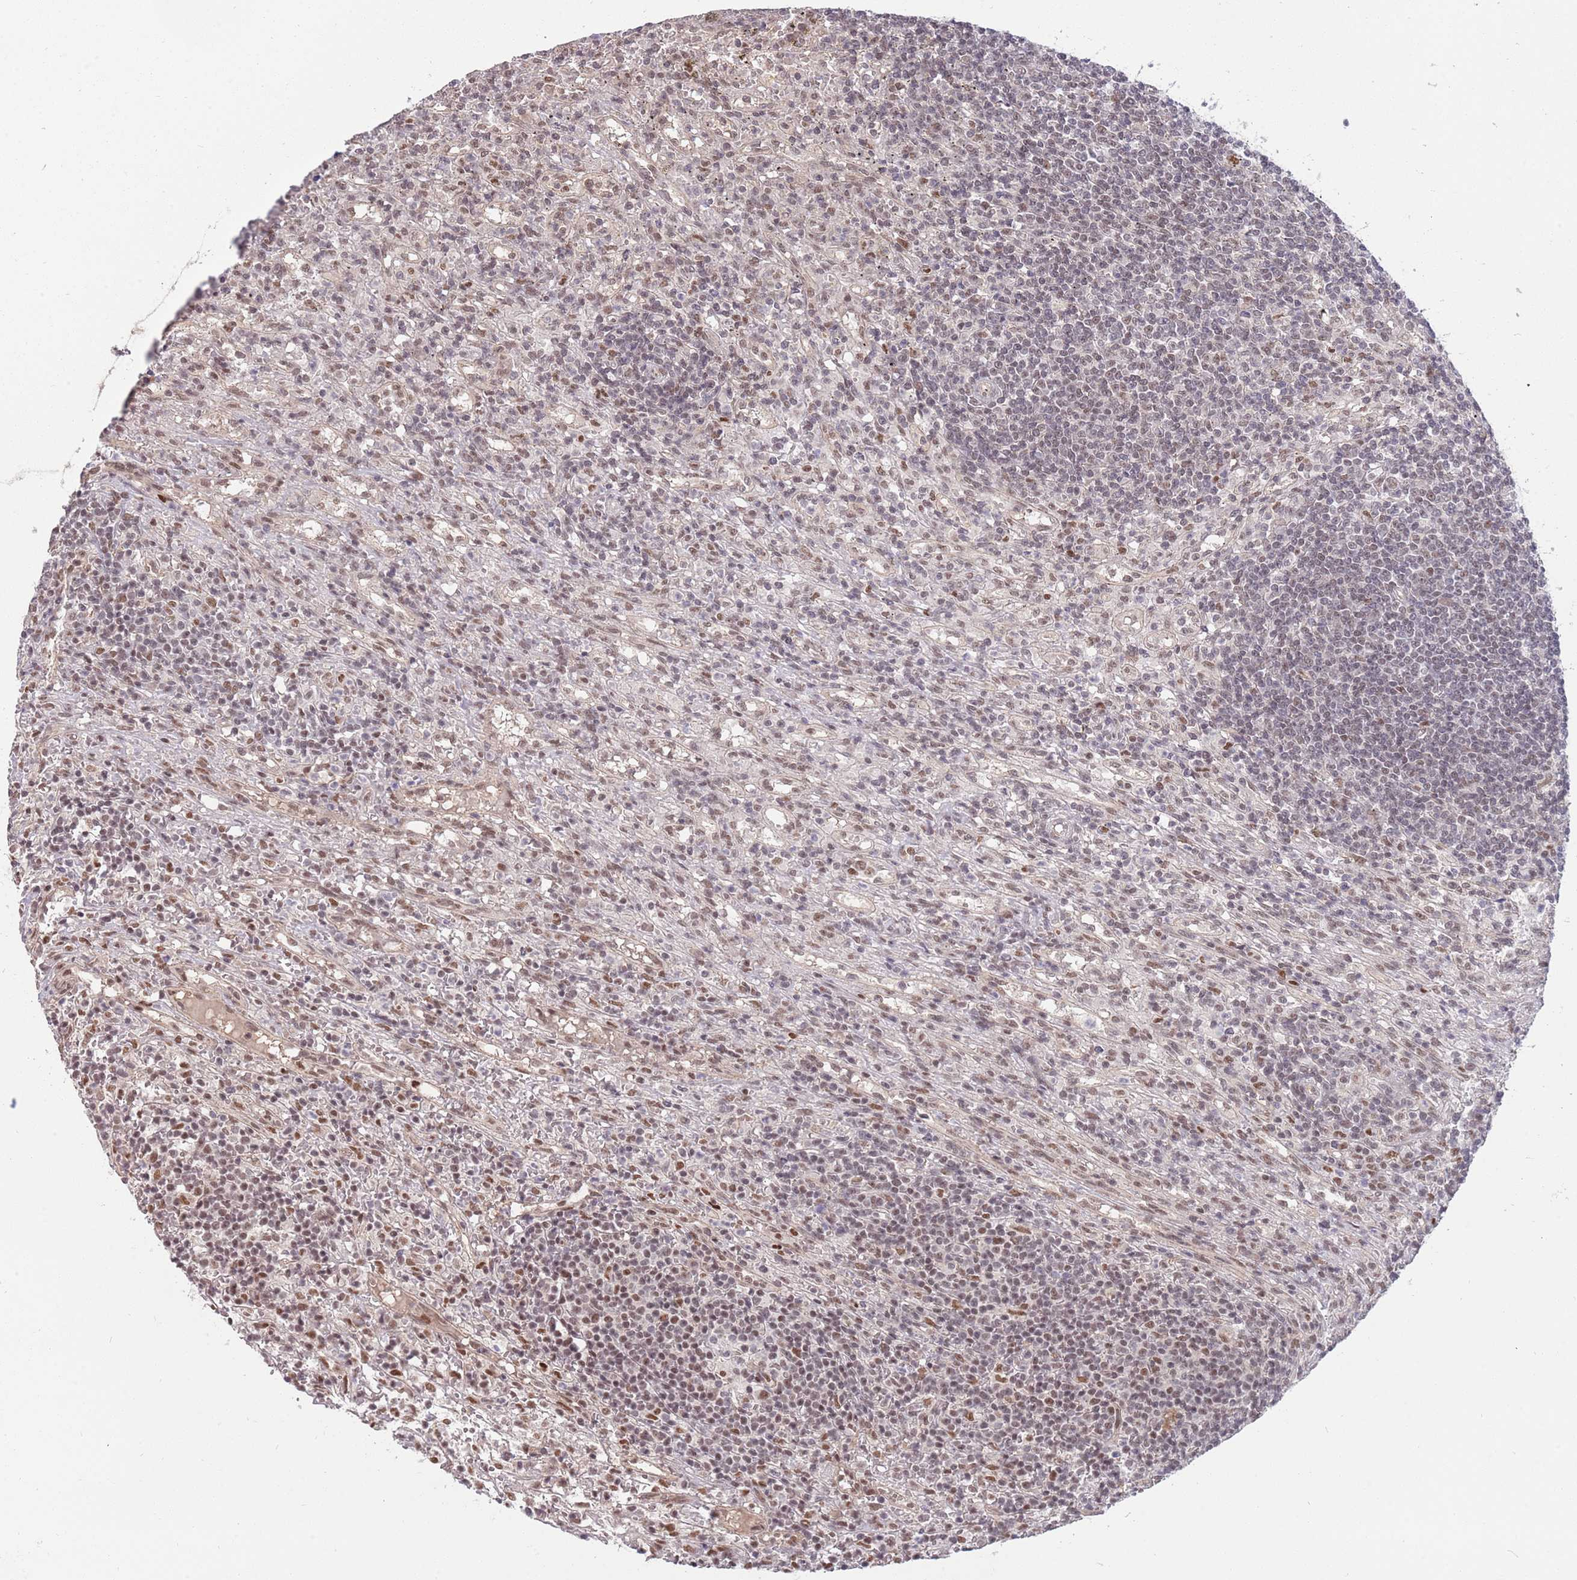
{"staining": {"intensity": "negative", "quantity": "none", "location": "none"}, "tissue": "lymphoma", "cell_type": "Tumor cells", "image_type": "cancer", "snomed": [{"axis": "morphology", "description": "Malignant lymphoma, non-Hodgkin's type, Low grade"}, {"axis": "topography", "description": "Spleen"}], "caption": "Tumor cells are negative for protein expression in human low-grade malignant lymphoma, non-Hodgkin's type.", "gene": "ZBTB7A", "patient": {"sex": "male", "age": 76}}